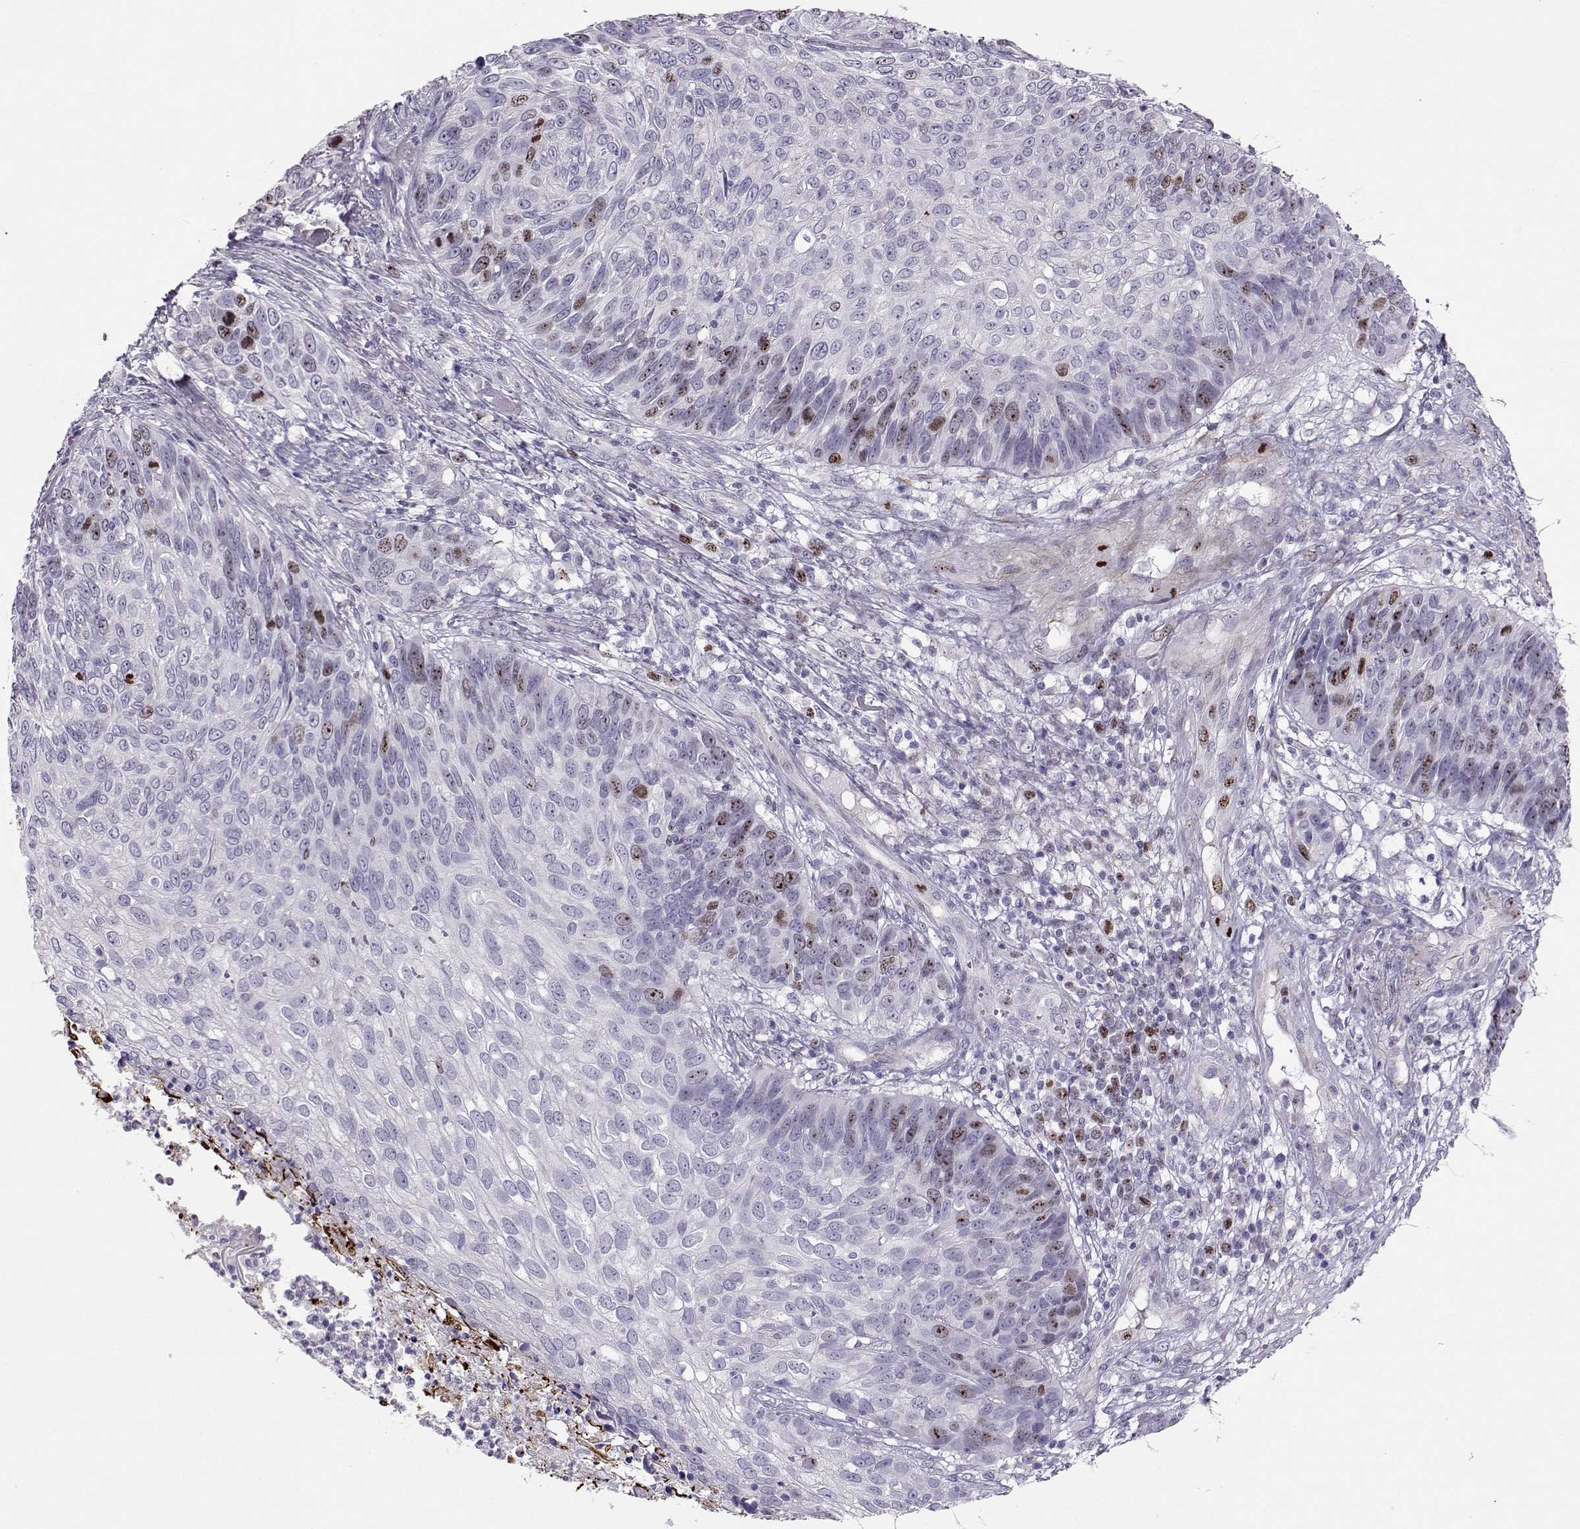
{"staining": {"intensity": "moderate", "quantity": "<25%", "location": "nuclear"}, "tissue": "skin cancer", "cell_type": "Tumor cells", "image_type": "cancer", "snomed": [{"axis": "morphology", "description": "Squamous cell carcinoma, NOS"}, {"axis": "topography", "description": "Skin"}], "caption": "IHC photomicrograph of human skin squamous cell carcinoma stained for a protein (brown), which exhibits low levels of moderate nuclear expression in about <25% of tumor cells.", "gene": "NPW", "patient": {"sex": "male", "age": 92}}